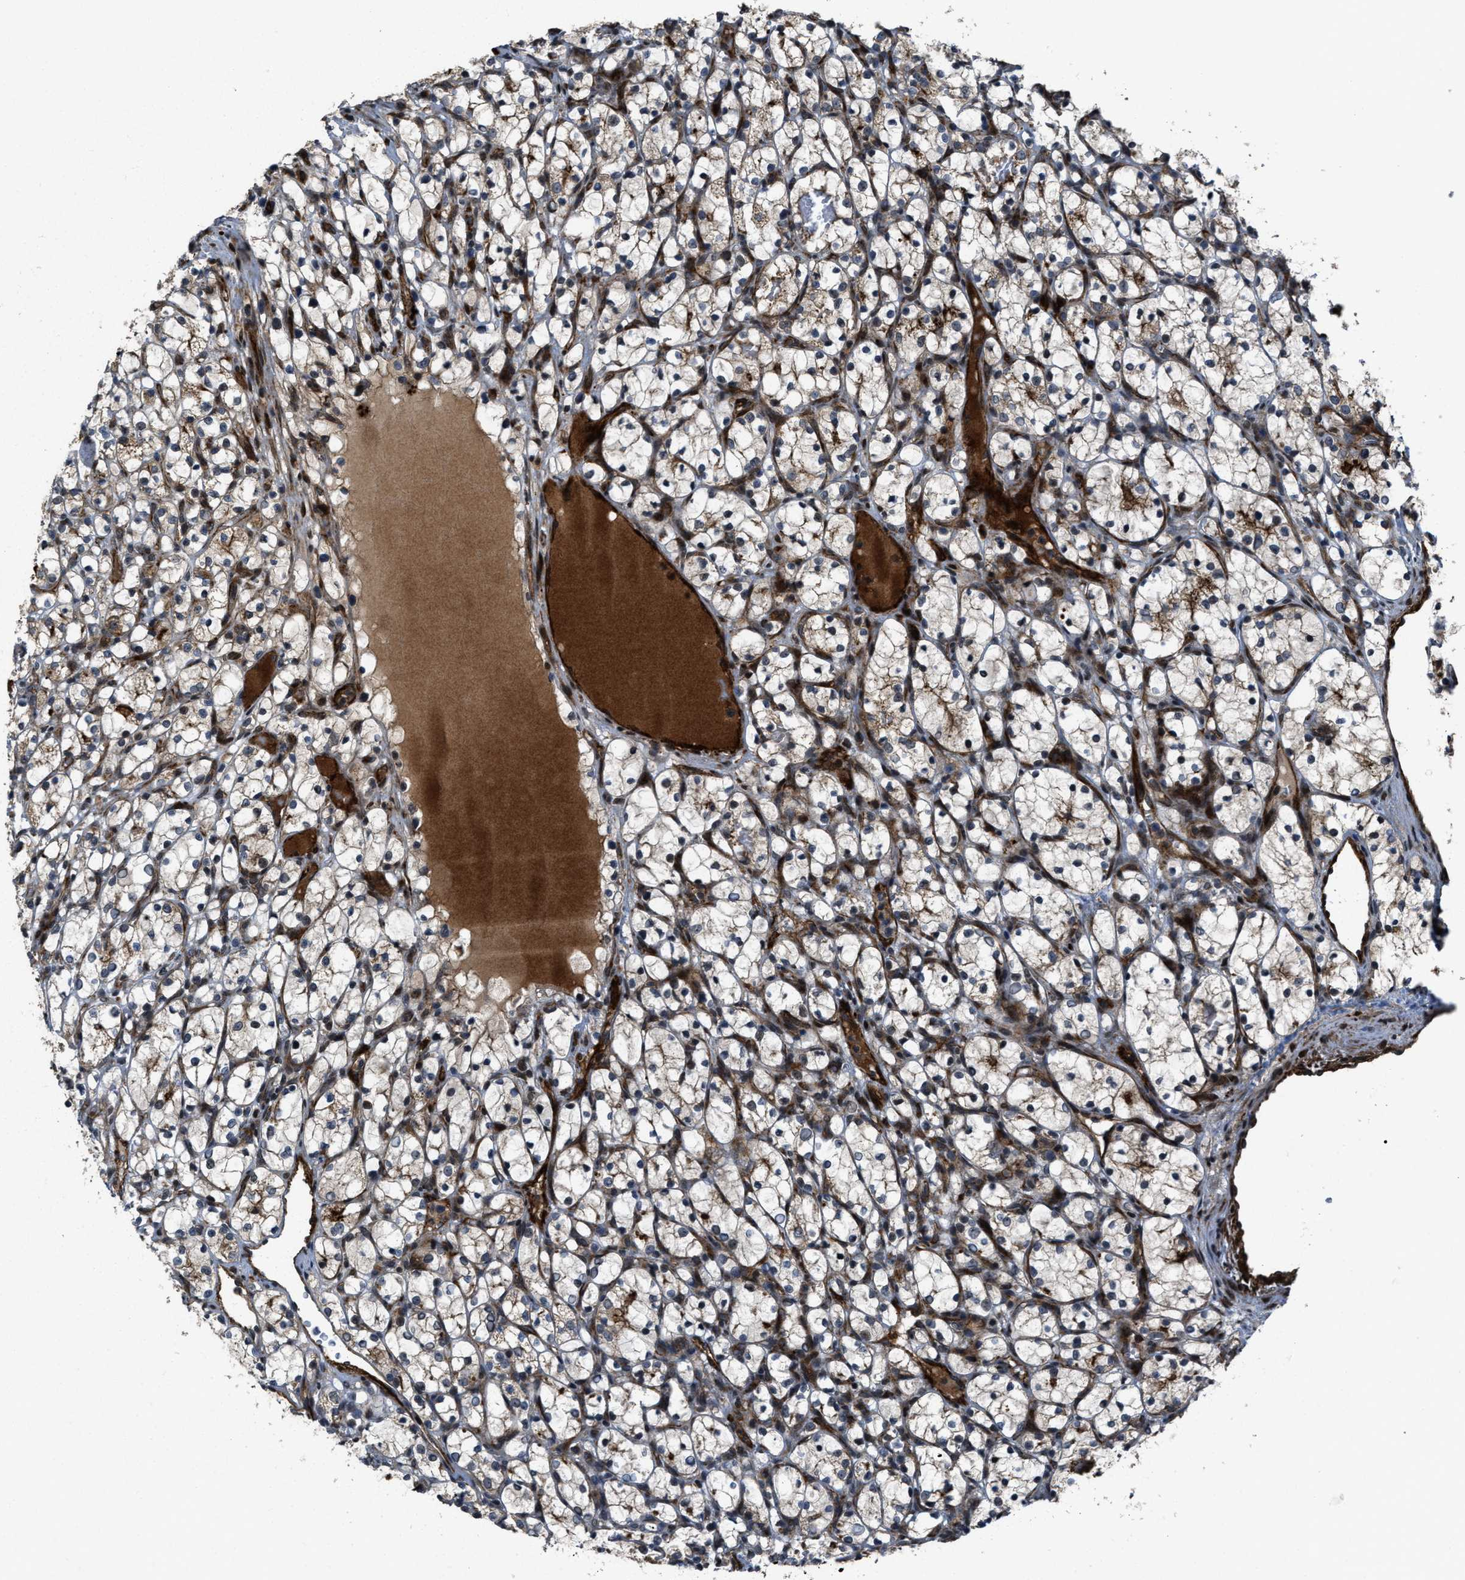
{"staining": {"intensity": "moderate", "quantity": "<25%", "location": "cytoplasmic/membranous"}, "tissue": "renal cancer", "cell_type": "Tumor cells", "image_type": "cancer", "snomed": [{"axis": "morphology", "description": "Adenocarcinoma, NOS"}, {"axis": "topography", "description": "Kidney"}], "caption": "A brown stain labels moderate cytoplasmic/membranous staining of a protein in renal cancer (adenocarcinoma) tumor cells.", "gene": "DPF2", "patient": {"sex": "female", "age": 69}}